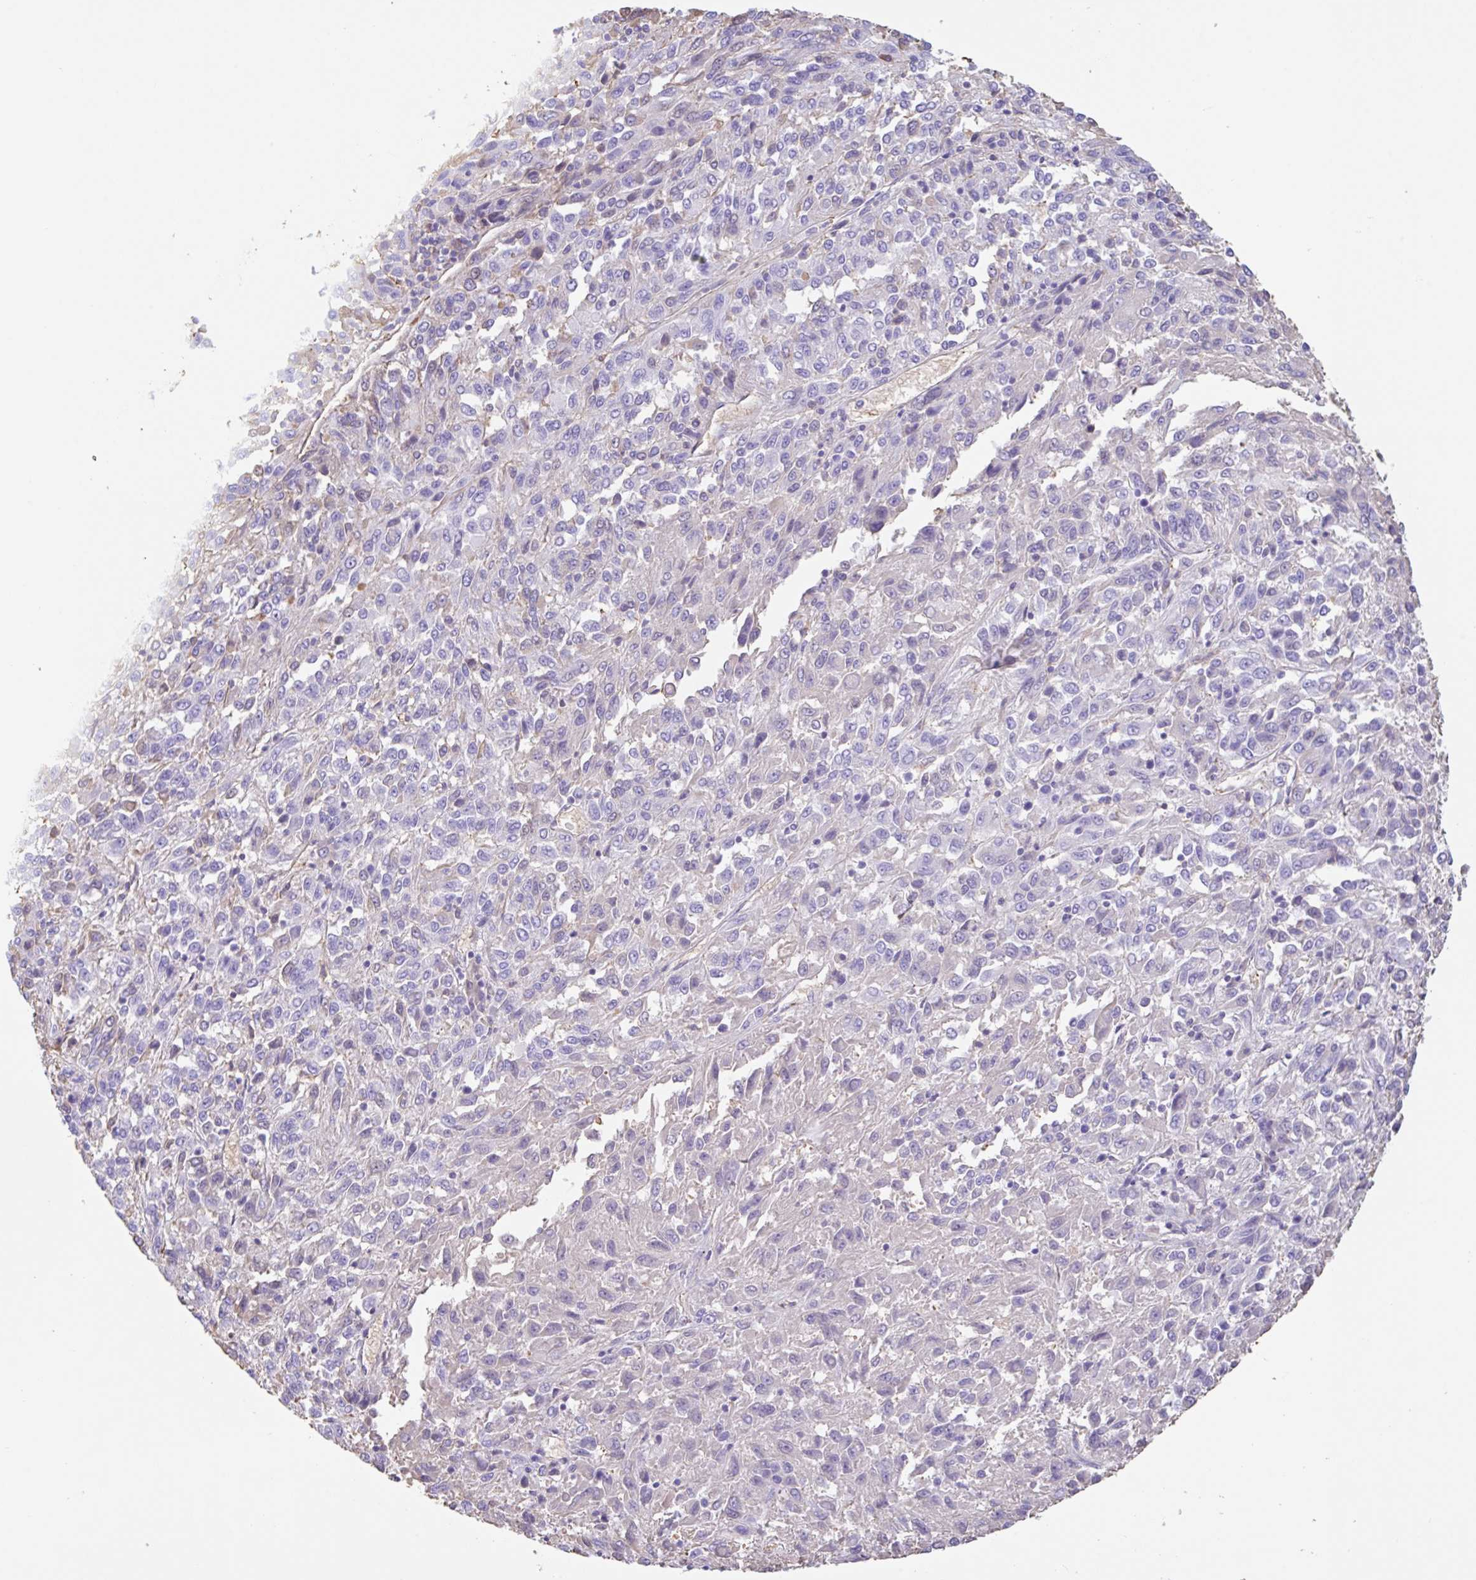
{"staining": {"intensity": "negative", "quantity": "none", "location": "none"}, "tissue": "melanoma", "cell_type": "Tumor cells", "image_type": "cancer", "snomed": [{"axis": "morphology", "description": "Malignant melanoma, Metastatic site"}, {"axis": "topography", "description": "Lung"}], "caption": "Immunohistochemical staining of human malignant melanoma (metastatic site) demonstrates no significant staining in tumor cells.", "gene": "HOXC12", "patient": {"sex": "male", "age": 64}}